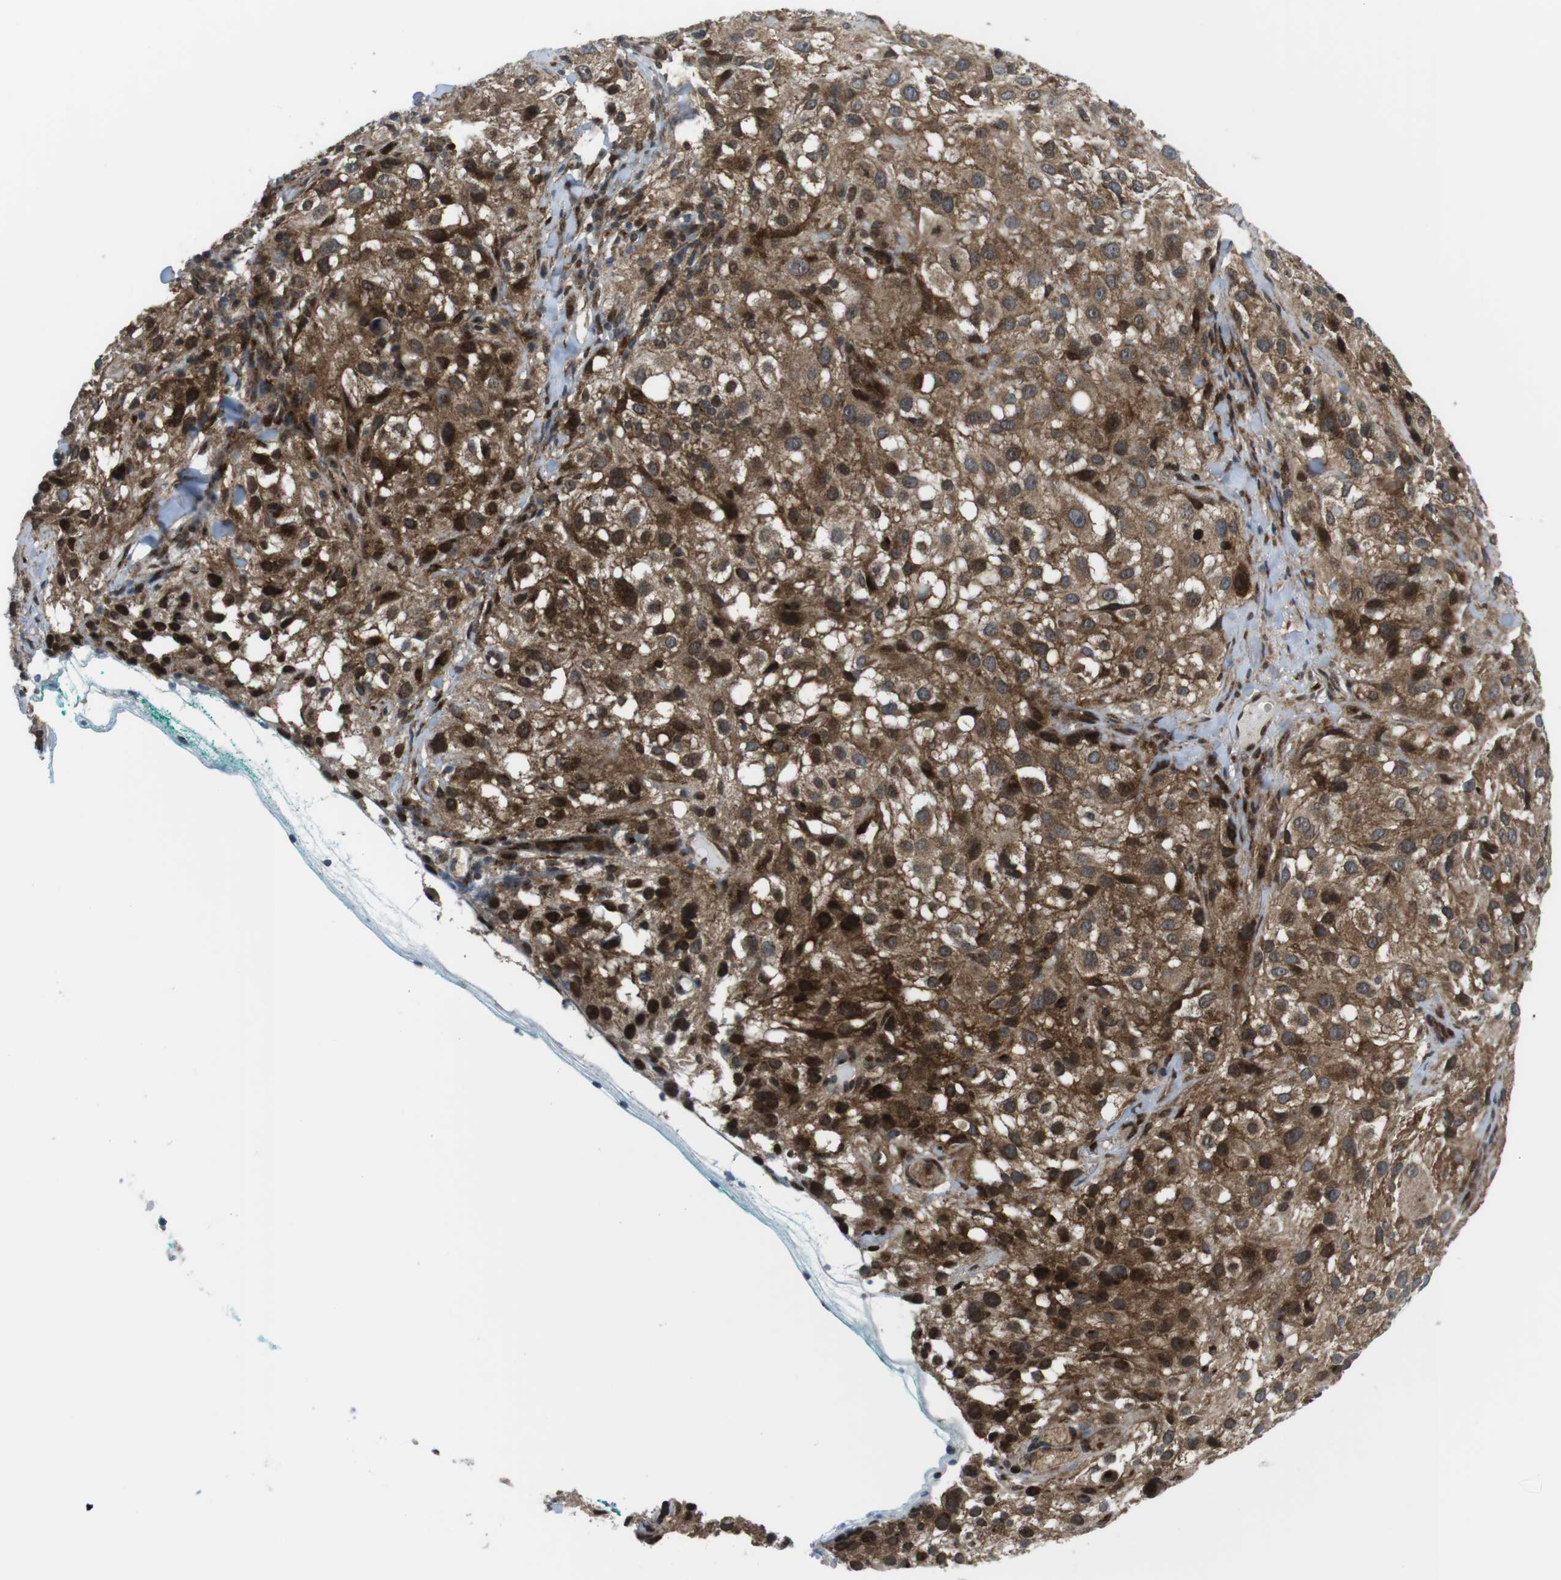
{"staining": {"intensity": "moderate", "quantity": "25%-75%", "location": "cytoplasmic/membranous,nuclear"}, "tissue": "melanoma", "cell_type": "Tumor cells", "image_type": "cancer", "snomed": [{"axis": "morphology", "description": "Necrosis, NOS"}, {"axis": "morphology", "description": "Malignant melanoma, NOS"}, {"axis": "topography", "description": "Skin"}], "caption": "Malignant melanoma tissue displays moderate cytoplasmic/membranous and nuclear positivity in approximately 25%-75% of tumor cells", "gene": "CUL7", "patient": {"sex": "female", "age": 87}}